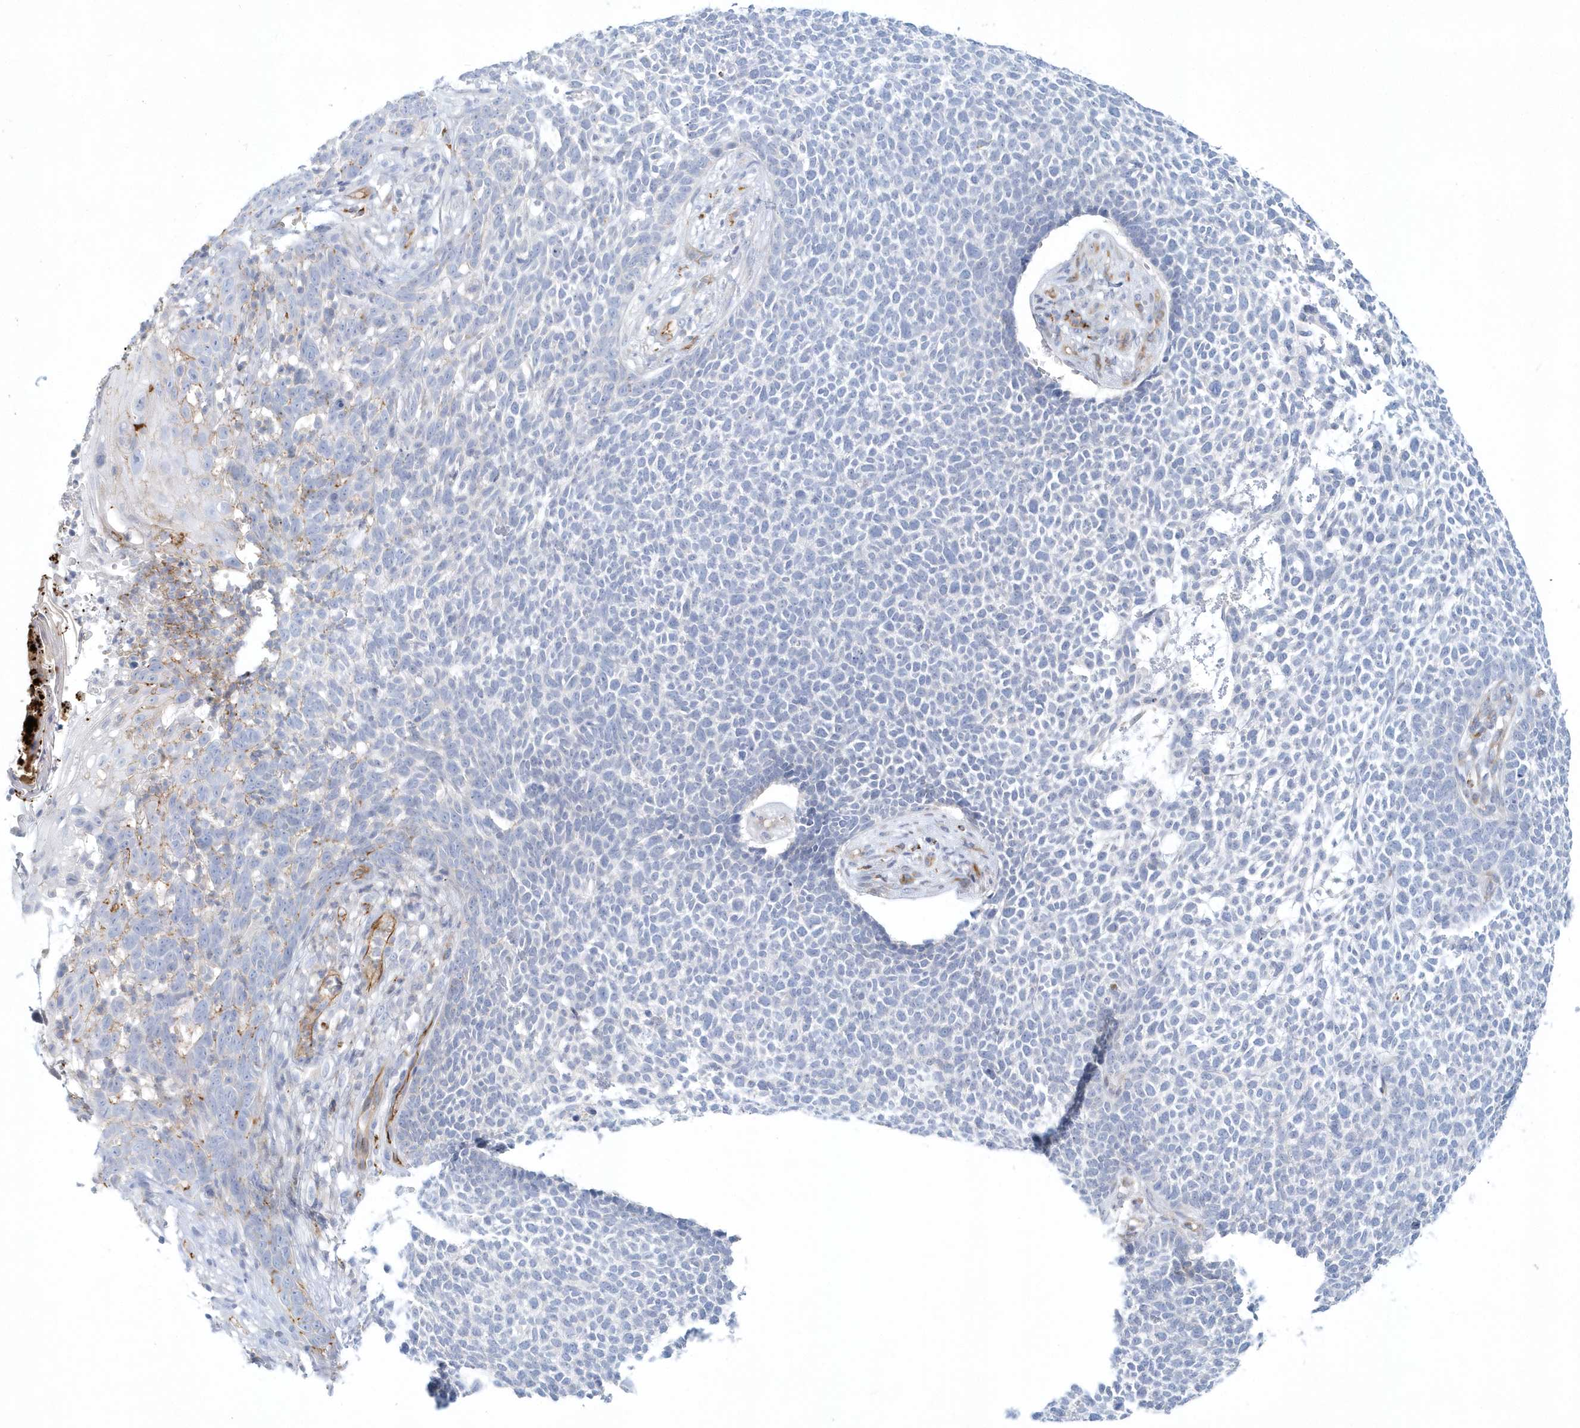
{"staining": {"intensity": "negative", "quantity": "none", "location": "none"}, "tissue": "skin cancer", "cell_type": "Tumor cells", "image_type": "cancer", "snomed": [{"axis": "morphology", "description": "Basal cell carcinoma"}, {"axis": "topography", "description": "Skin"}], "caption": "Skin cancer (basal cell carcinoma) was stained to show a protein in brown. There is no significant positivity in tumor cells.", "gene": "DNAH1", "patient": {"sex": "female", "age": 84}}